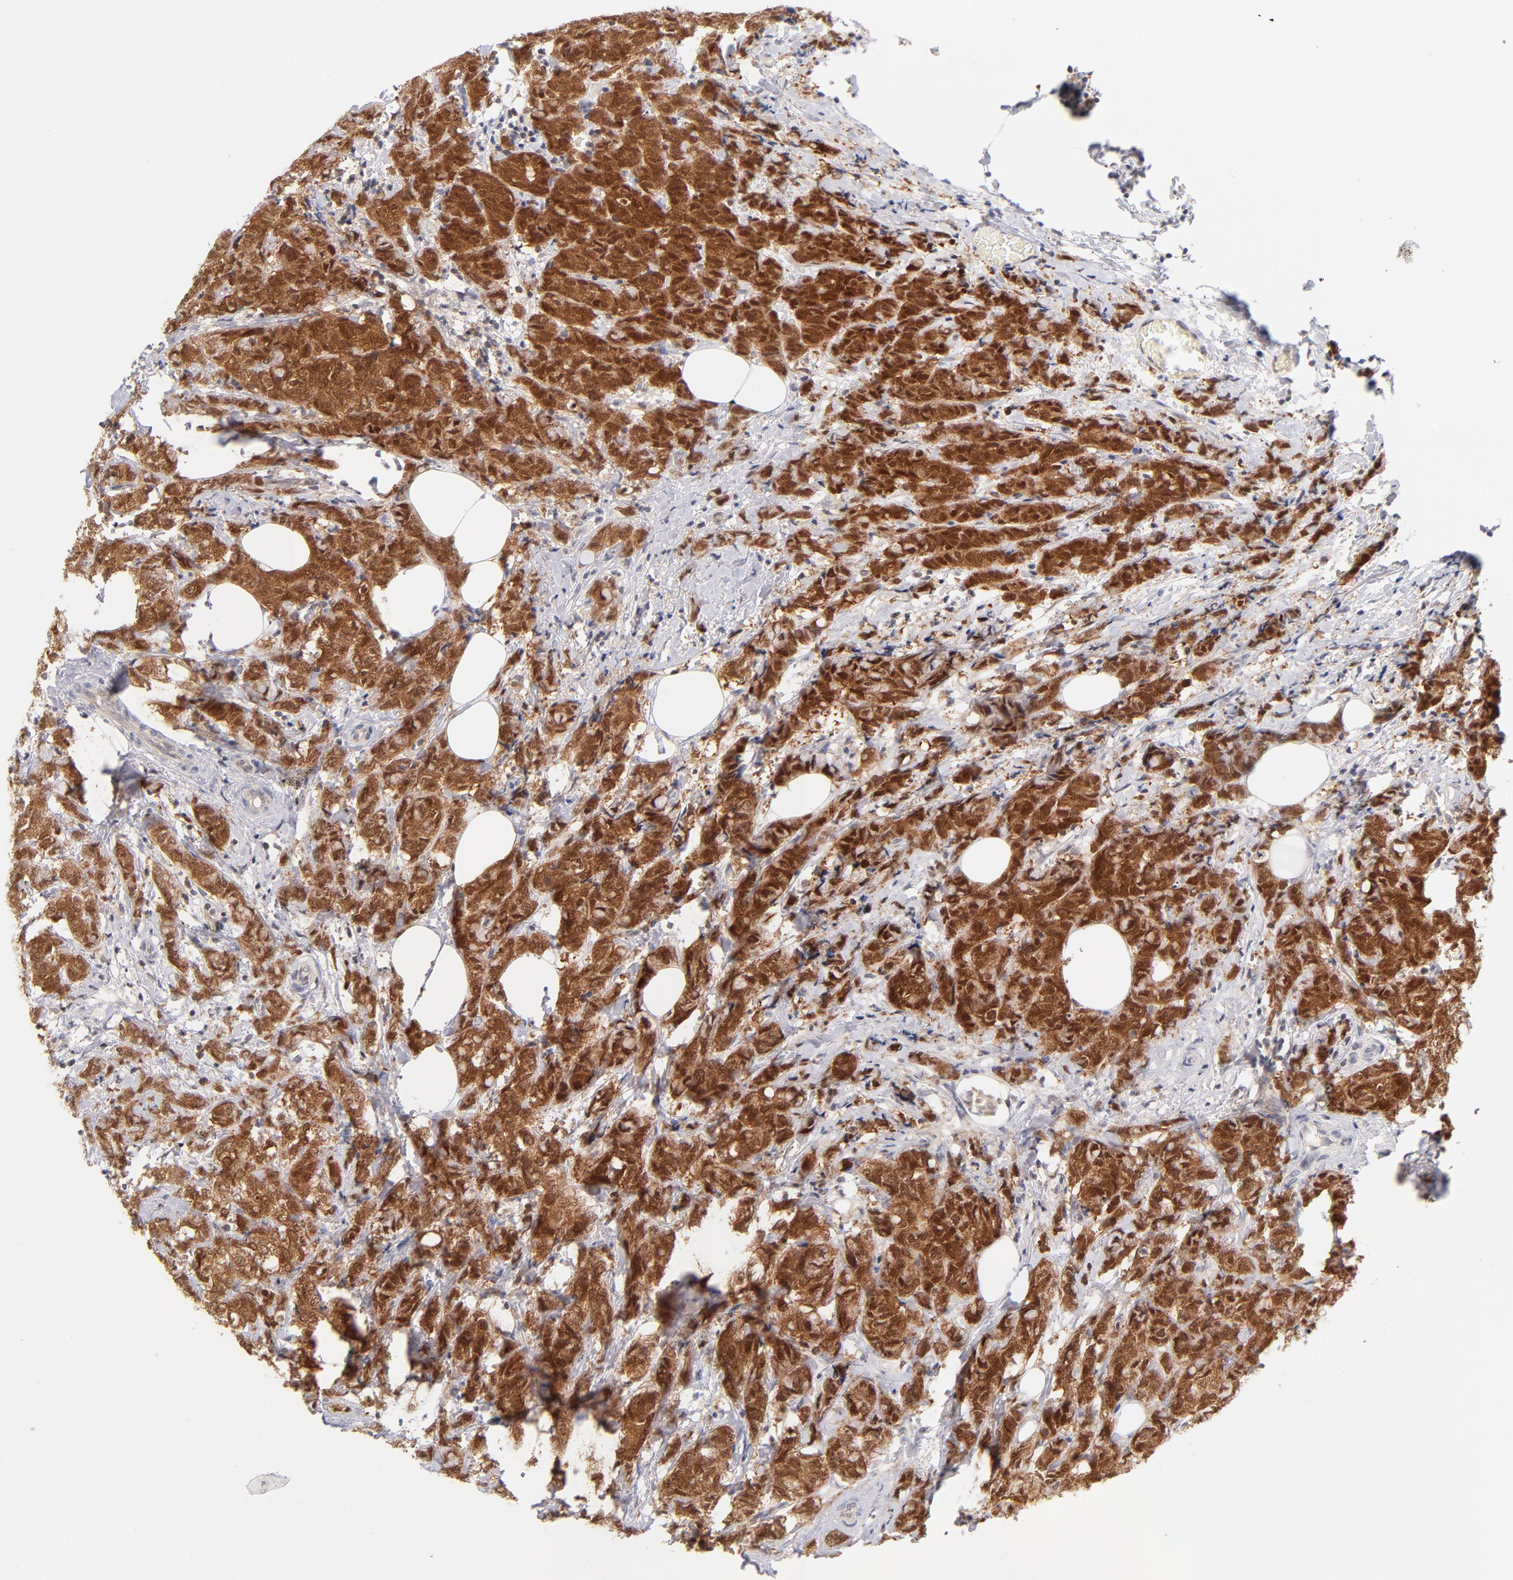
{"staining": {"intensity": "strong", "quantity": ">75%", "location": "cytoplasmic/membranous,nuclear"}, "tissue": "breast cancer", "cell_type": "Tumor cells", "image_type": "cancer", "snomed": [{"axis": "morphology", "description": "Lobular carcinoma"}, {"axis": "topography", "description": "Breast"}], "caption": "Immunohistochemical staining of human breast cancer (lobular carcinoma) shows high levels of strong cytoplasmic/membranous and nuclear protein staining in about >75% of tumor cells.", "gene": "CASP6", "patient": {"sex": "female", "age": 60}}